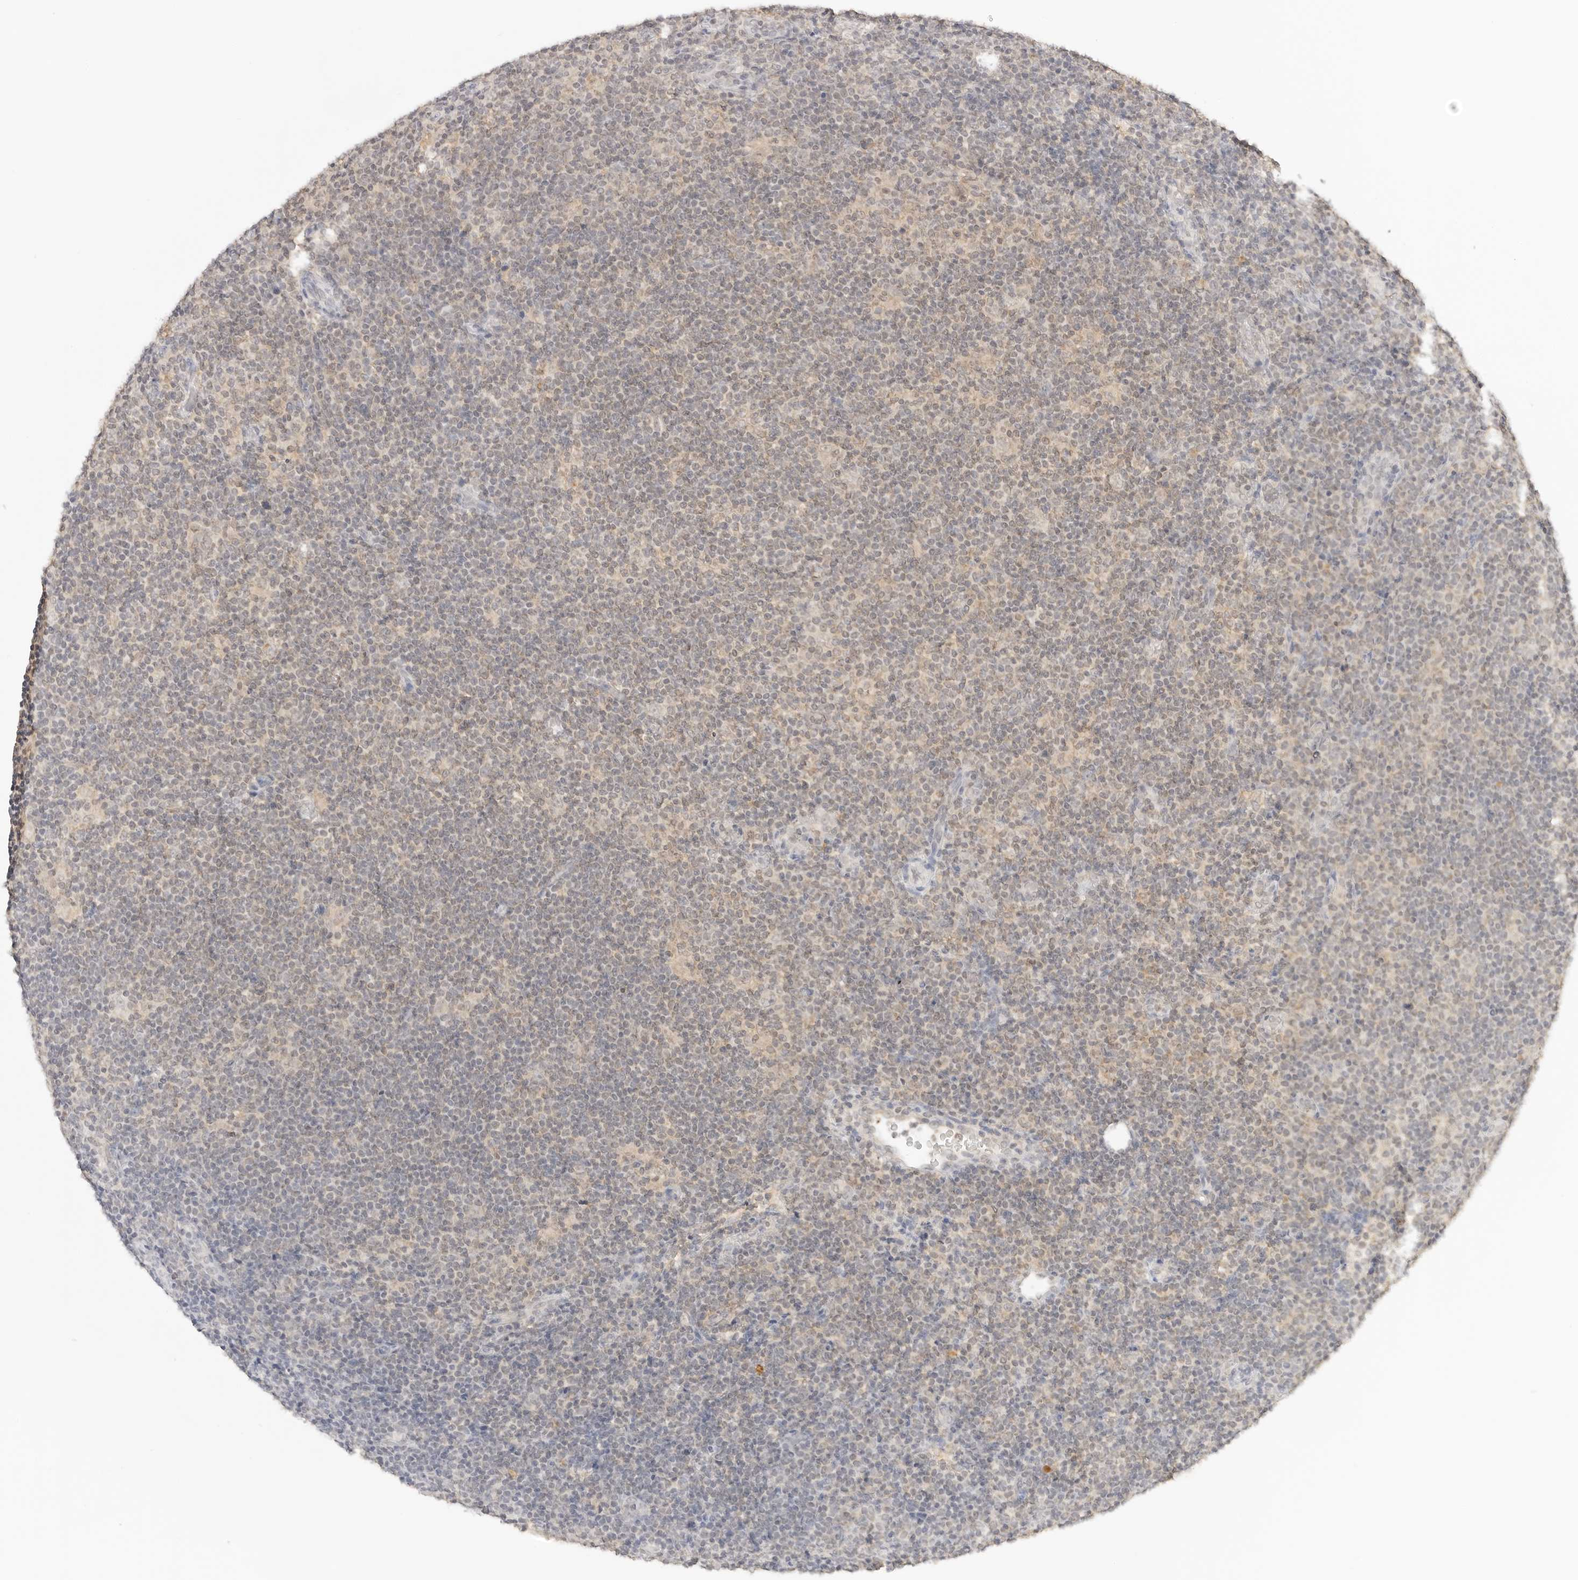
{"staining": {"intensity": "negative", "quantity": "none", "location": "none"}, "tissue": "lymphoma", "cell_type": "Tumor cells", "image_type": "cancer", "snomed": [{"axis": "morphology", "description": "Hodgkin's disease, NOS"}, {"axis": "topography", "description": "Lymph node"}], "caption": "Immunohistochemistry (IHC) of human lymphoma demonstrates no expression in tumor cells.", "gene": "EPHA1", "patient": {"sex": "female", "age": 57}}